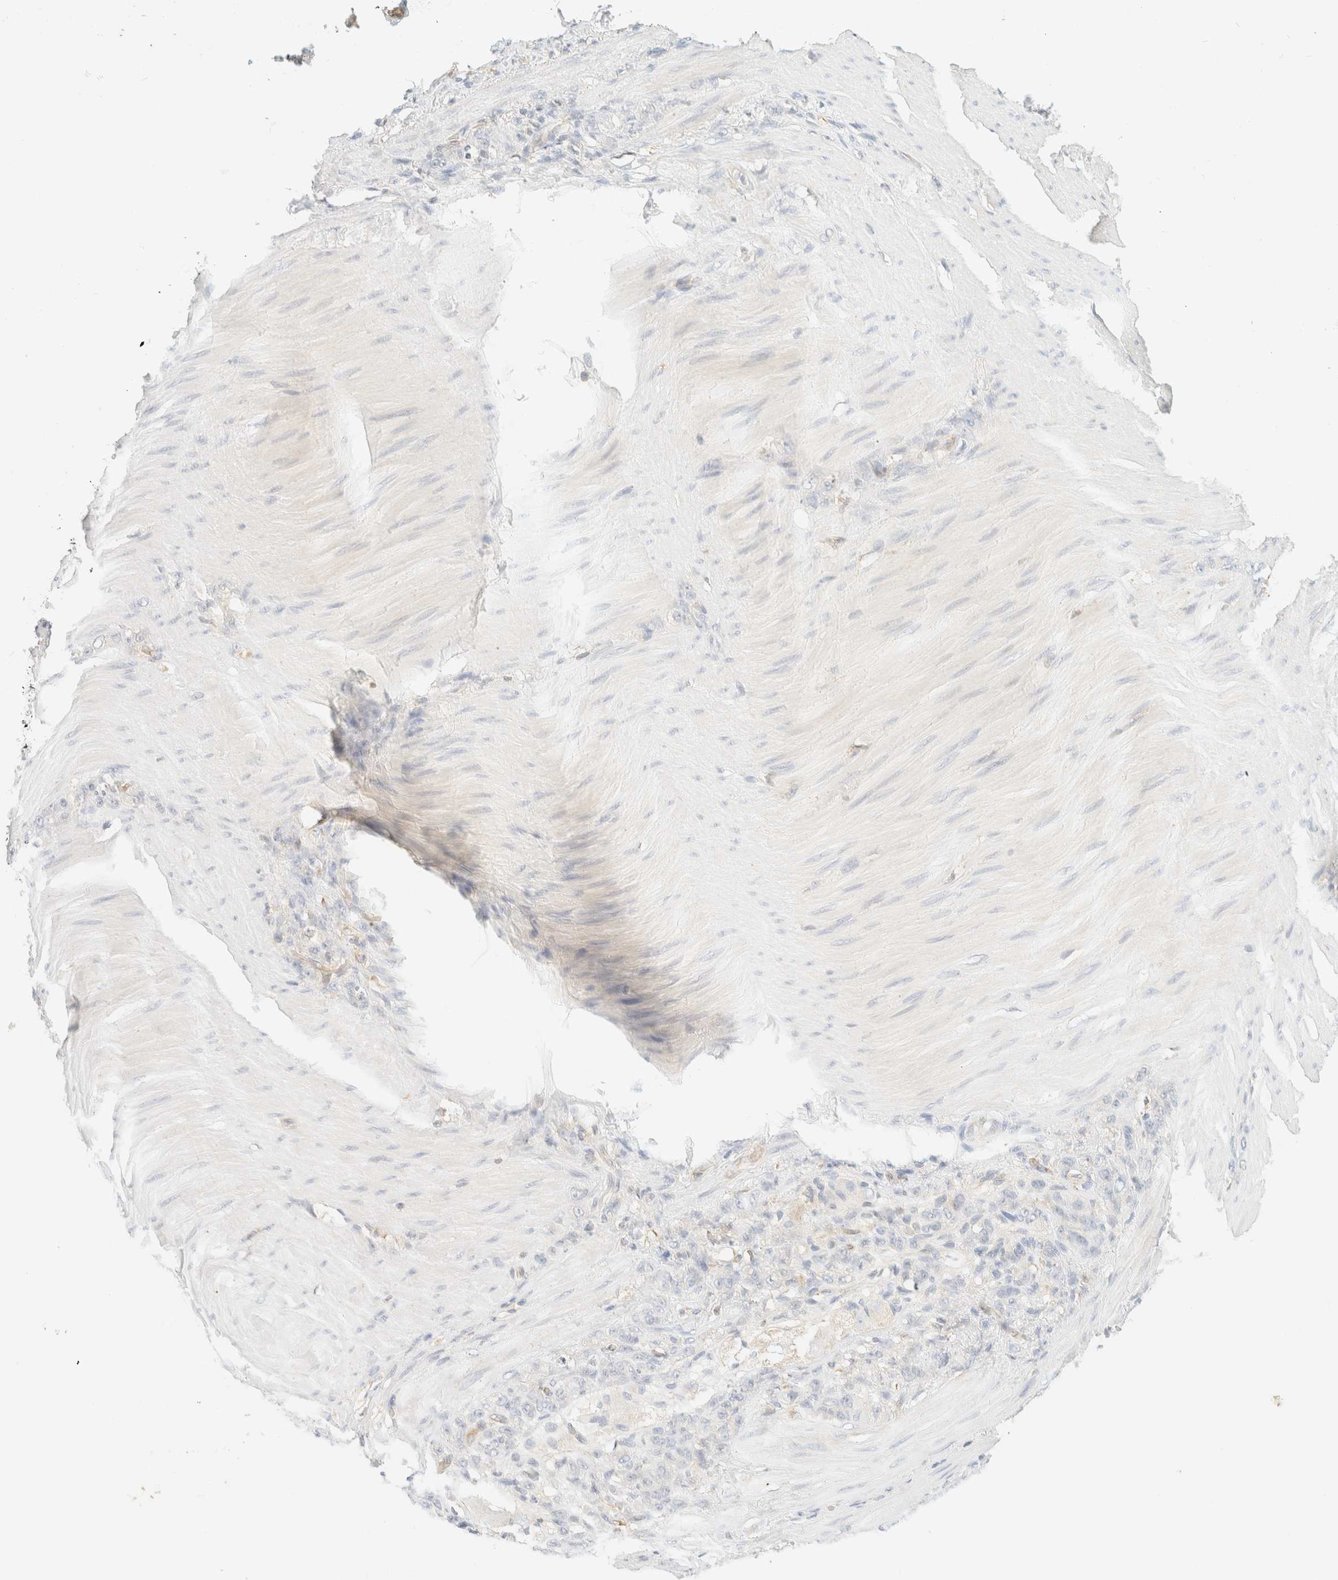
{"staining": {"intensity": "negative", "quantity": "none", "location": "none"}, "tissue": "stomach cancer", "cell_type": "Tumor cells", "image_type": "cancer", "snomed": [{"axis": "morphology", "description": "Normal tissue, NOS"}, {"axis": "morphology", "description": "Adenocarcinoma, NOS"}, {"axis": "topography", "description": "Stomach"}], "caption": "This is an immunohistochemistry (IHC) histopathology image of adenocarcinoma (stomach). There is no positivity in tumor cells.", "gene": "FHOD1", "patient": {"sex": "male", "age": 82}}